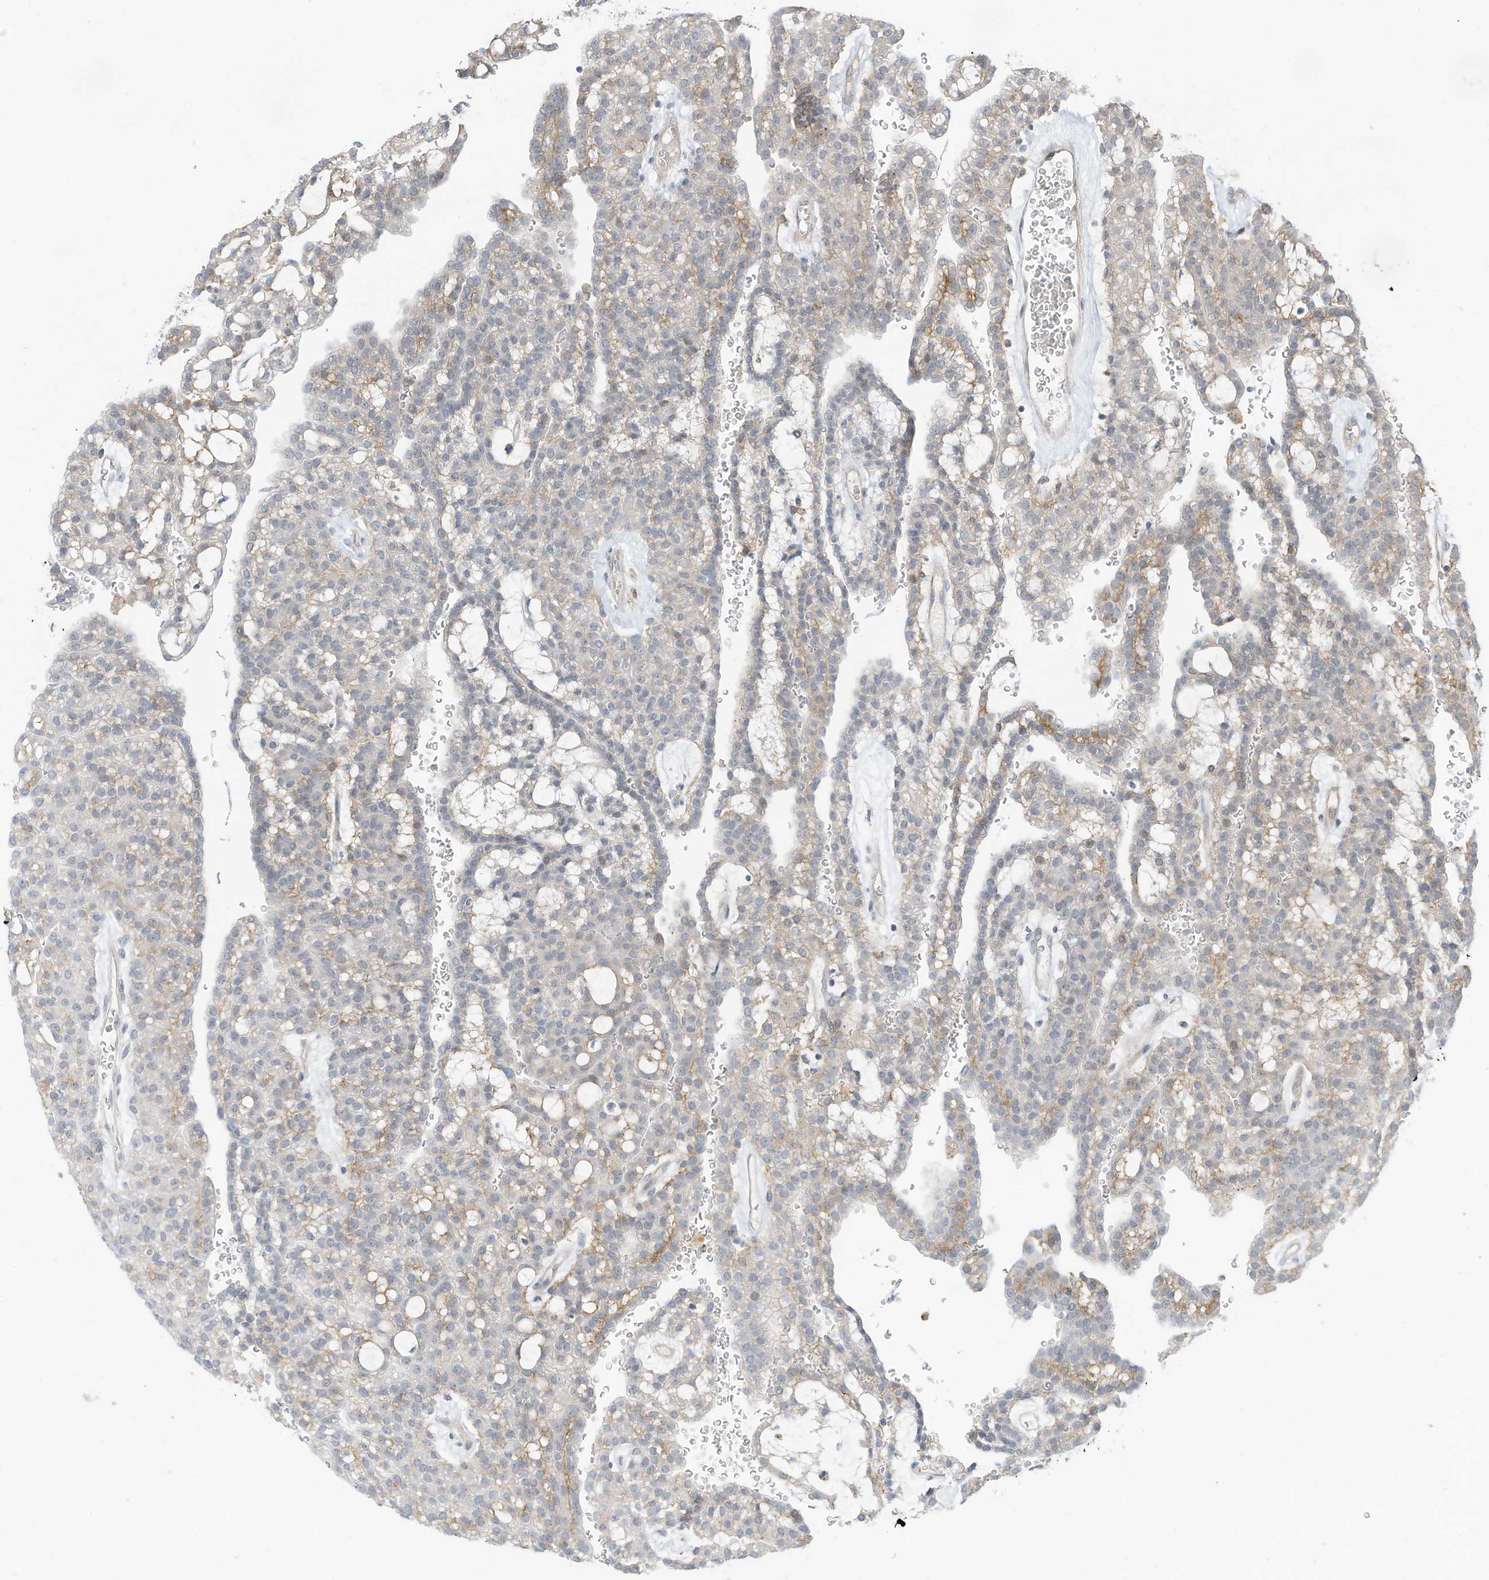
{"staining": {"intensity": "weak", "quantity": "25%-75%", "location": "cytoplasmic/membranous"}, "tissue": "renal cancer", "cell_type": "Tumor cells", "image_type": "cancer", "snomed": [{"axis": "morphology", "description": "Adenocarcinoma, NOS"}, {"axis": "topography", "description": "Kidney"}], "caption": "A histopathology image of renal adenocarcinoma stained for a protein displays weak cytoplasmic/membranous brown staining in tumor cells. (DAB IHC, brown staining for protein, blue staining for nuclei).", "gene": "SLC1A5", "patient": {"sex": "male", "age": 63}}